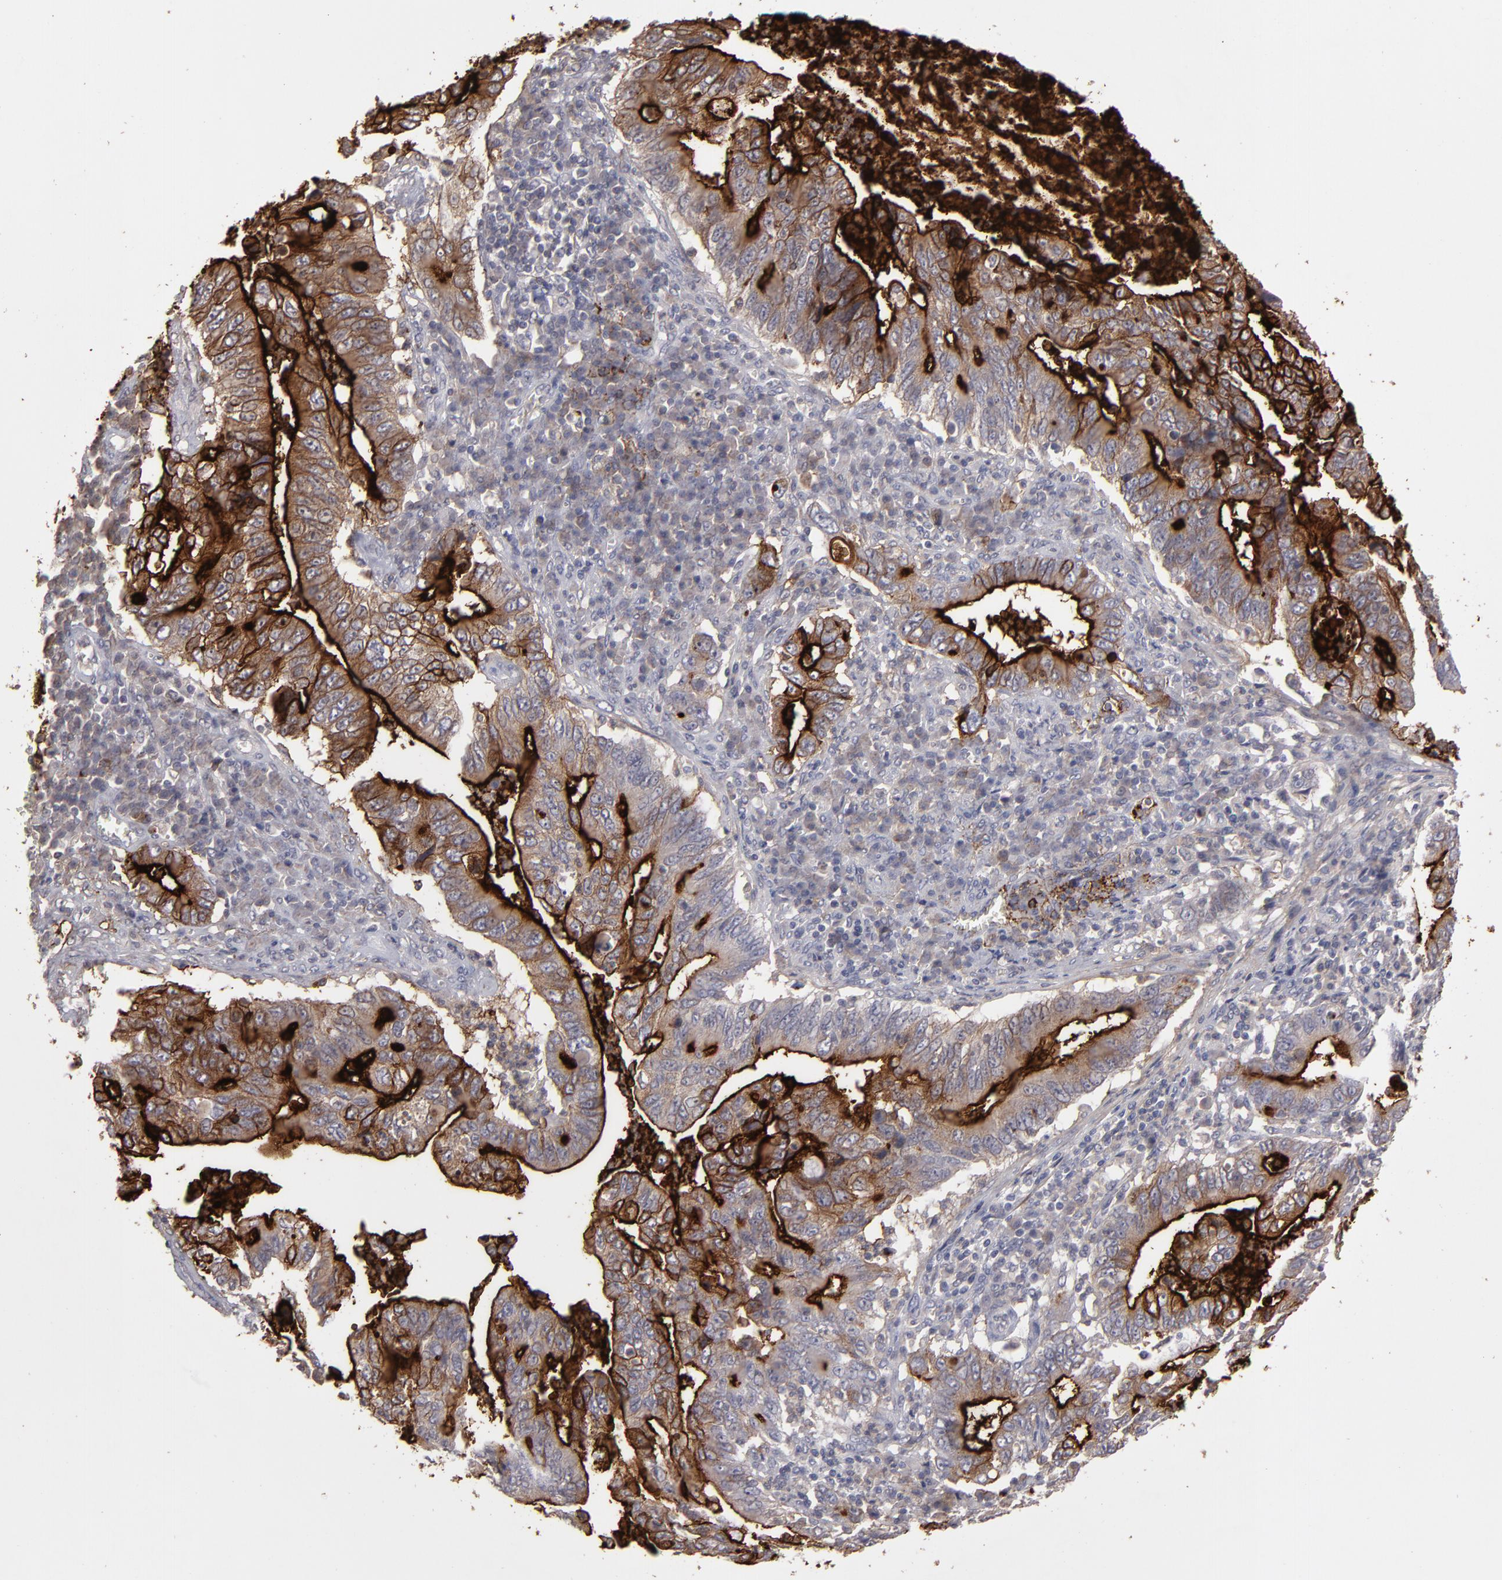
{"staining": {"intensity": "moderate", "quantity": ">75%", "location": "cytoplasmic/membranous"}, "tissue": "stomach cancer", "cell_type": "Tumor cells", "image_type": "cancer", "snomed": [{"axis": "morphology", "description": "Adenocarcinoma, NOS"}, {"axis": "topography", "description": "Stomach, upper"}], "caption": "Immunohistochemical staining of human stomach cancer (adenocarcinoma) displays medium levels of moderate cytoplasmic/membranous protein expression in about >75% of tumor cells.", "gene": "CD55", "patient": {"sex": "male", "age": 63}}